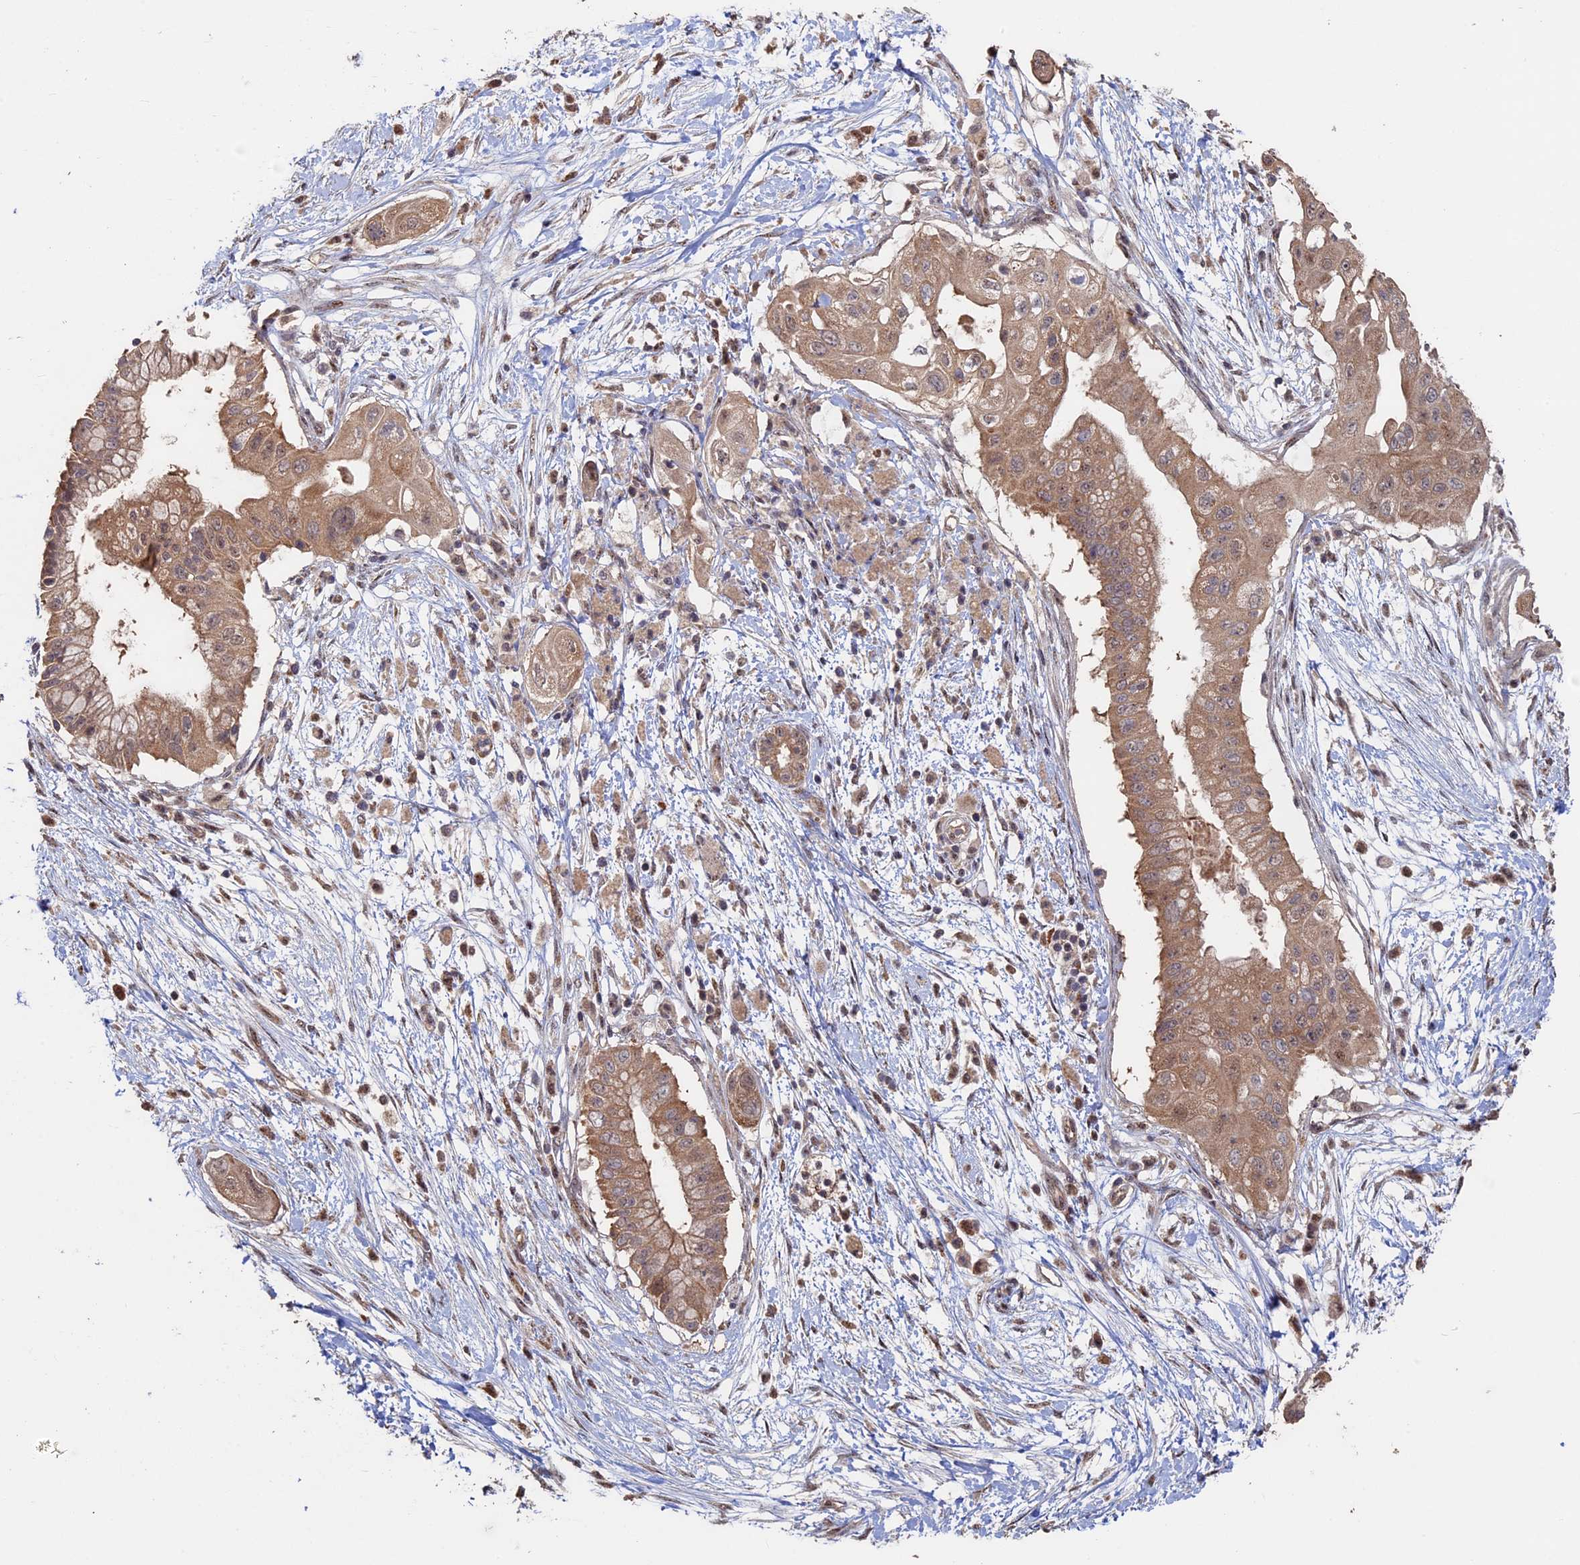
{"staining": {"intensity": "moderate", "quantity": ">75%", "location": "cytoplasmic/membranous"}, "tissue": "pancreatic cancer", "cell_type": "Tumor cells", "image_type": "cancer", "snomed": [{"axis": "morphology", "description": "Adenocarcinoma, NOS"}, {"axis": "topography", "description": "Pancreas"}], "caption": "This image shows adenocarcinoma (pancreatic) stained with immunohistochemistry to label a protein in brown. The cytoplasmic/membranous of tumor cells show moderate positivity for the protein. Nuclei are counter-stained blue.", "gene": "KIAA1328", "patient": {"sex": "male", "age": 68}}